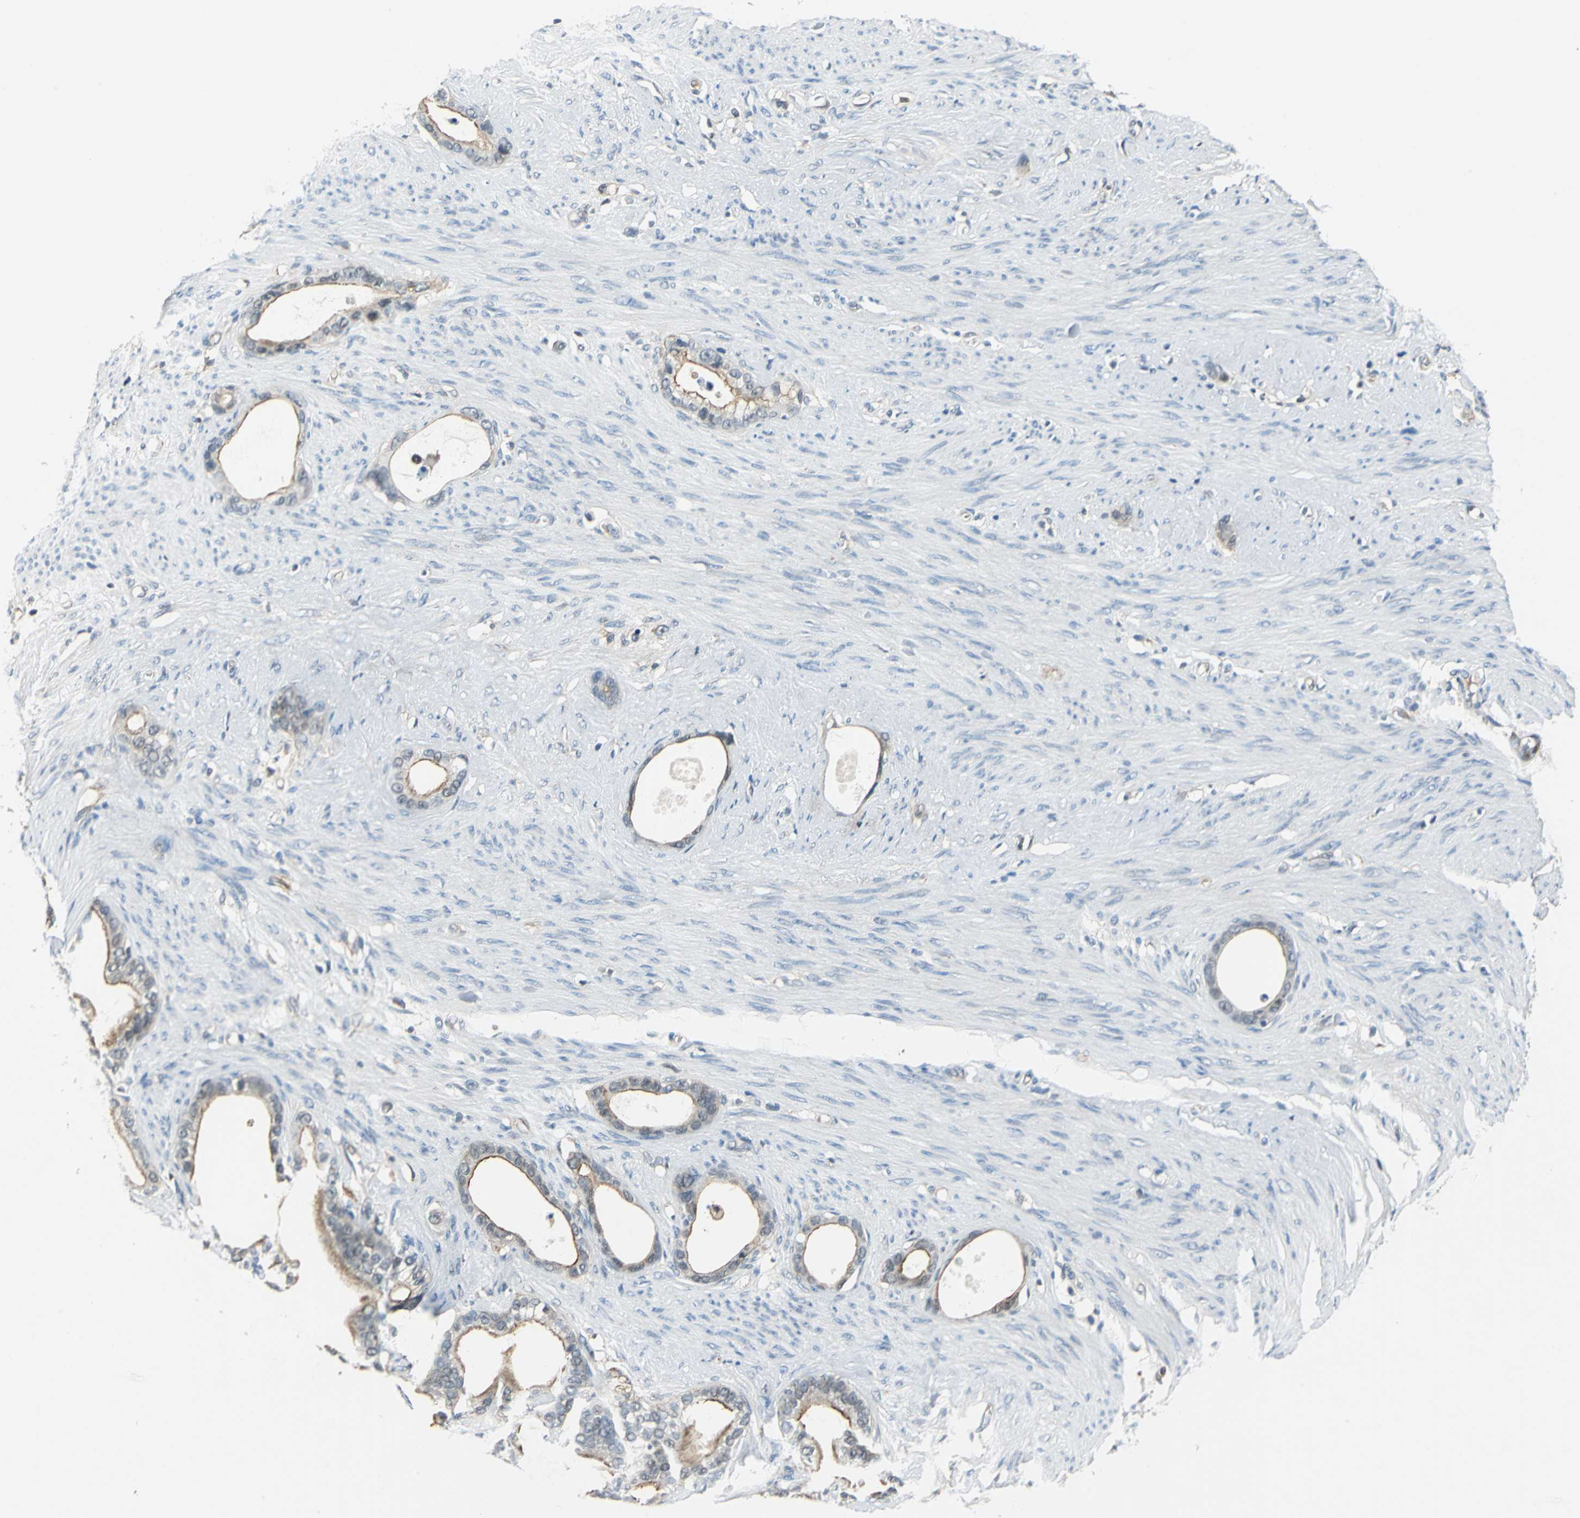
{"staining": {"intensity": "moderate", "quantity": "25%-75%", "location": "cytoplasmic/membranous,nuclear"}, "tissue": "stomach cancer", "cell_type": "Tumor cells", "image_type": "cancer", "snomed": [{"axis": "morphology", "description": "Adenocarcinoma, NOS"}, {"axis": "topography", "description": "Stomach"}], "caption": "About 25%-75% of tumor cells in adenocarcinoma (stomach) display moderate cytoplasmic/membranous and nuclear protein expression as visualized by brown immunohistochemical staining.", "gene": "ARPC3", "patient": {"sex": "female", "age": 75}}